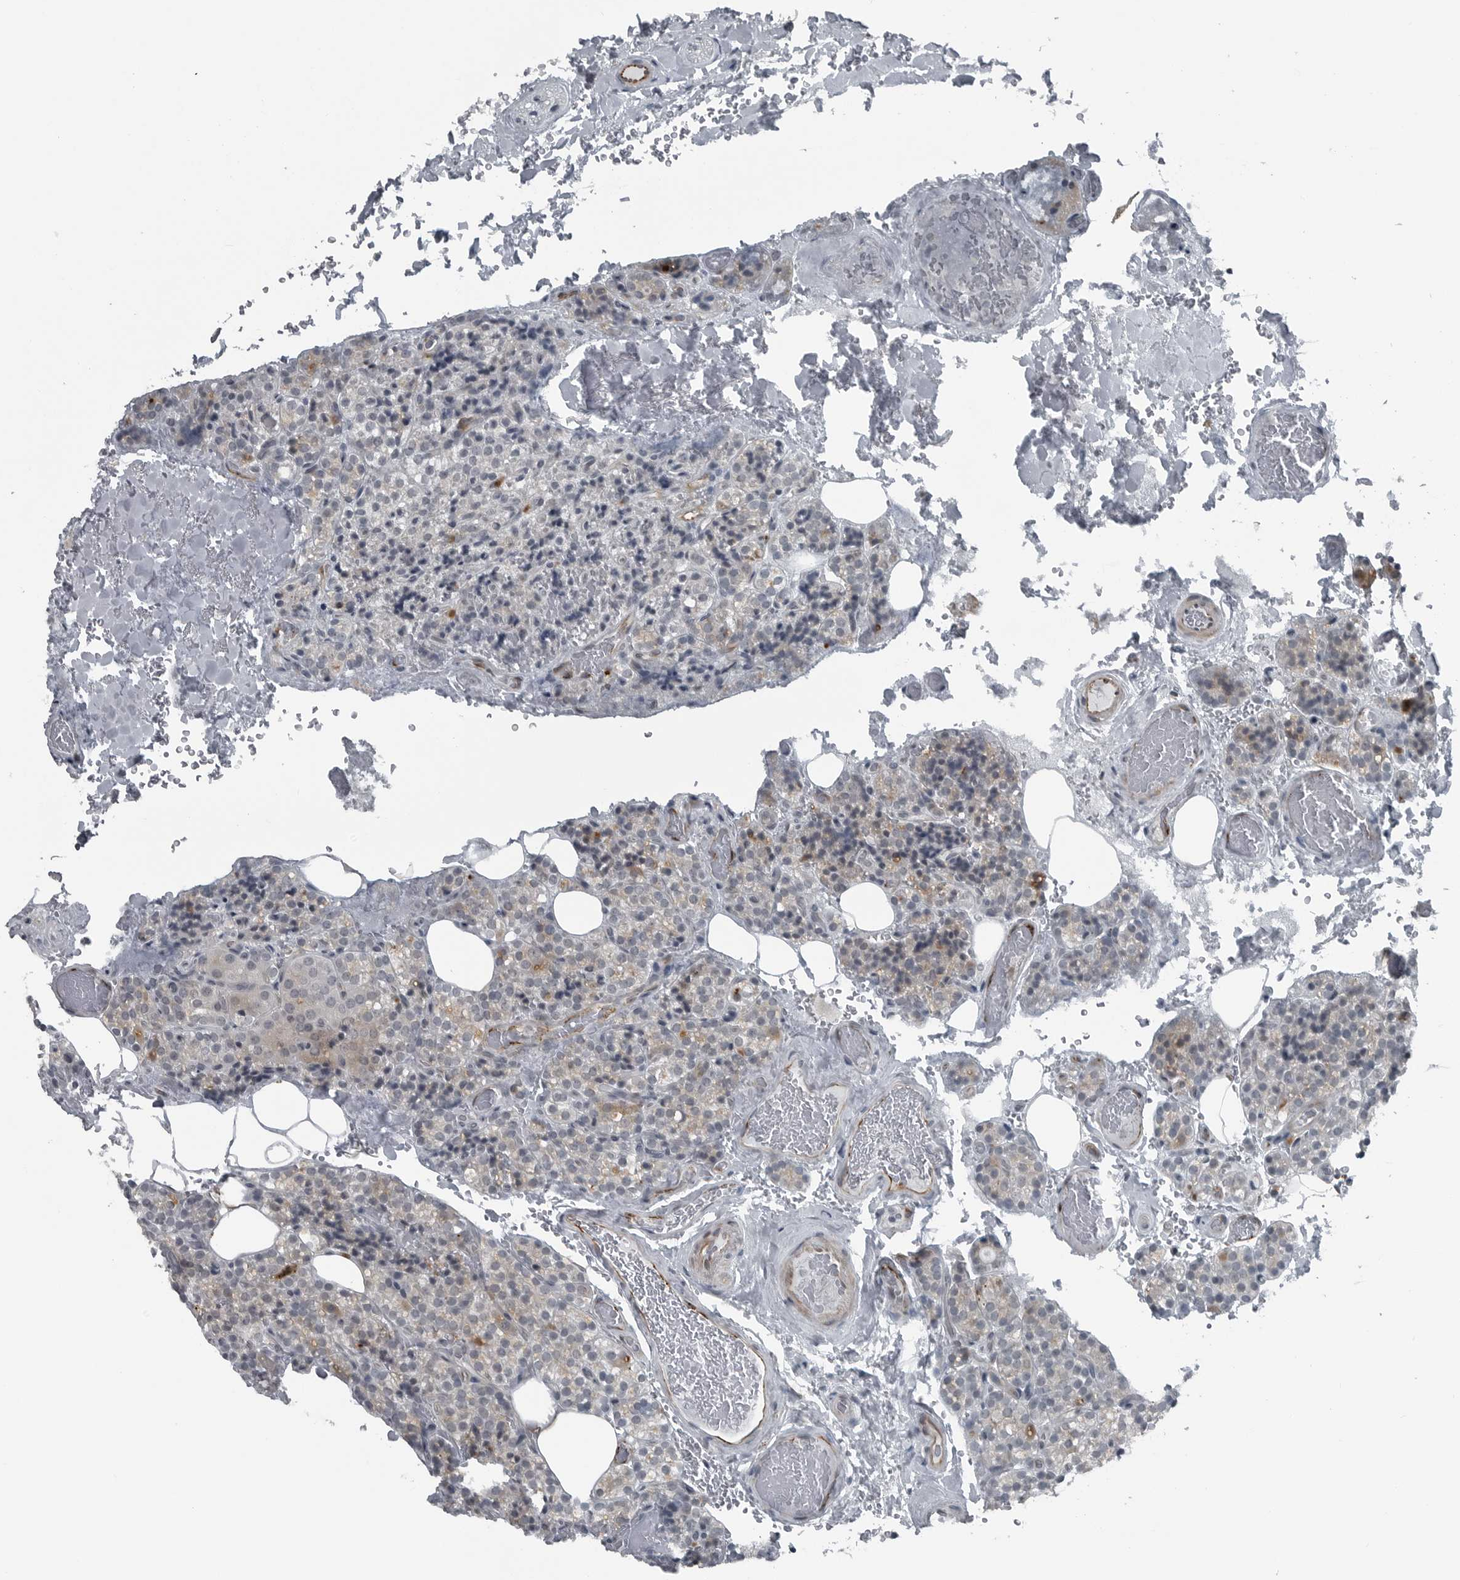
{"staining": {"intensity": "moderate", "quantity": "25%-75%", "location": "cytoplasmic/membranous"}, "tissue": "parathyroid gland", "cell_type": "Glandular cells", "image_type": "normal", "snomed": [{"axis": "morphology", "description": "Normal tissue, NOS"}, {"axis": "topography", "description": "Parathyroid gland"}], "caption": "A micrograph of human parathyroid gland stained for a protein reveals moderate cytoplasmic/membranous brown staining in glandular cells.", "gene": "GAK", "patient": {"sex": "male", "age": 87}}